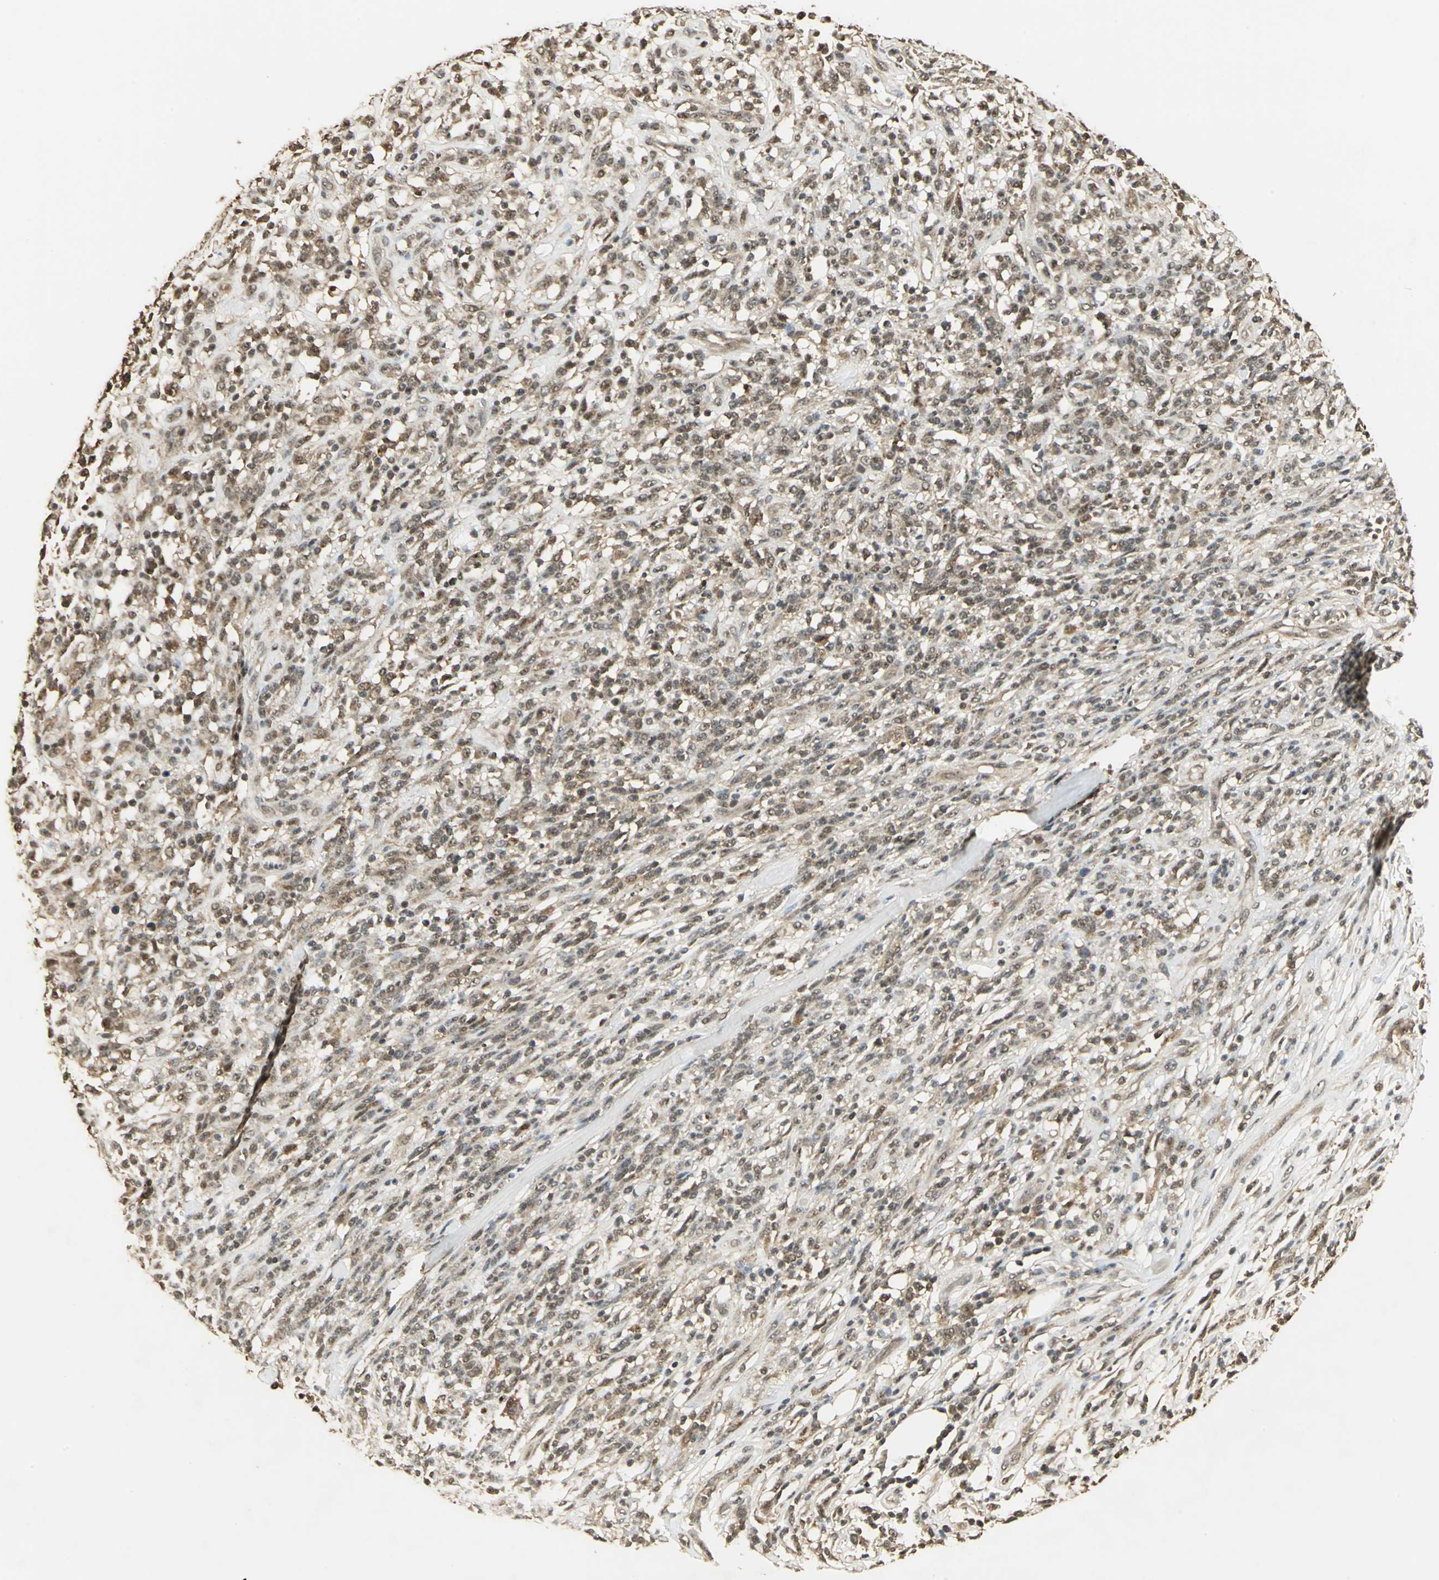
{"staining": {"intensity": "weak", "quantity": ">75%", "location": "cytoplasmic/membranous"}, "tissue": "lymphoma", "cell_type": "Tumor cells", "image_type": "cancer", "snomed": [{"axis": "morphology", "description": "Malignant lymphoma, non-Hodgkin's type, High grade"}, {"axis": "topography", "description": "Lymph node"}], "caption": "IHC image of neoplastic tissue: malignant lymphoma, non-Hodgkin's type (high-grade) stained using immunohistochemistry demonstrates low levels of weak protein expression localized specifically in the cytoplasmic/membranous of tumor cells, appearing as a cytoplasmic/membranous brown color.", "gene": "UCHL5", "patient": {"sex": "female", "age": 73}}